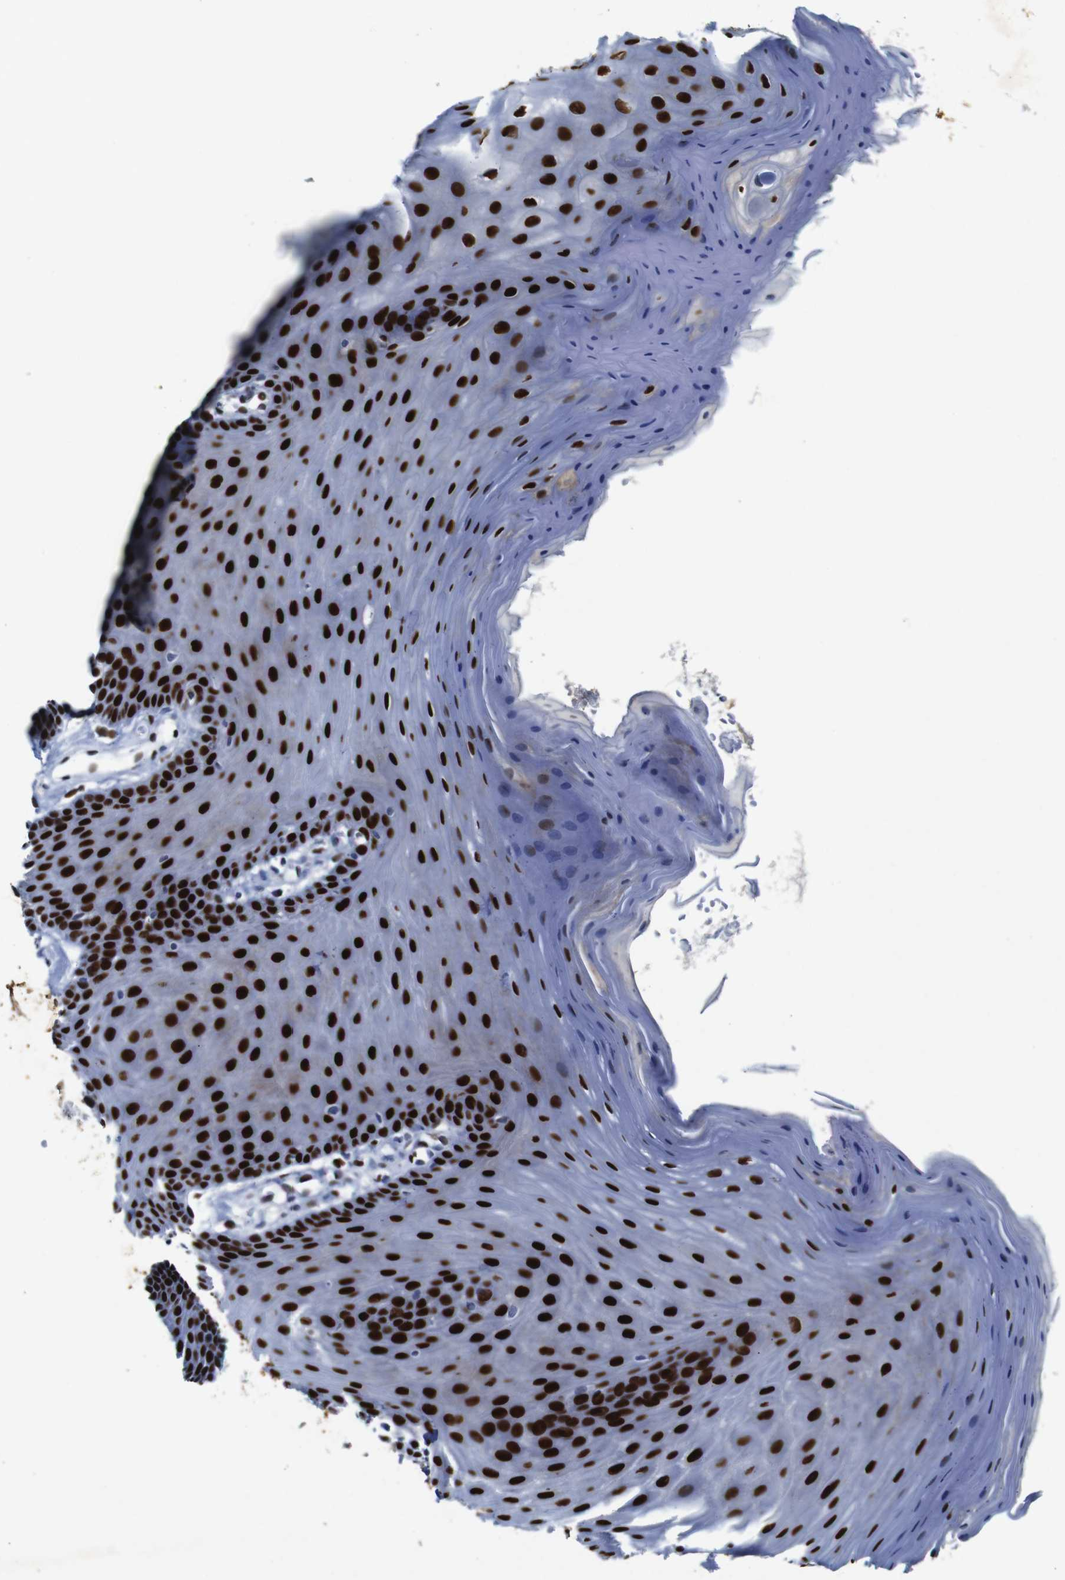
{"staining": {"intensity": "strong", "quantity": ">75%", "location": "nuclear"}, "tissue": "oral mucosa", "cell_type": "Squamous epithelial cells", "image_type": "normal", "snomed": [{"axis": "morphology", "description": "Normal tissue, NOS"}, {"axis": "morphology", "description": "Squamous cell carcinoma, NOS"}, {"axis": "topography", "description": "Skeletal muscle"}, {"axis": "topography", "description": "Adipose tissue"}, {"axis": "topography", "description": "Vascular tissue"}, {"axis": "topography", "description": "Oral tissue"}, {"axis": "topography", "description": "Peripheral nerve tissue"}, {"axis": "topography", "description": "Head-Neck"}], "caption": "High-power microscopy captured an IHC micrograph of normal oral mucosa, revealing strong nuclear staining in approximately >75% of squamous epithelial cells.", "gene": "FOSL2", "patient": {"sex": "male", "age": 71}}